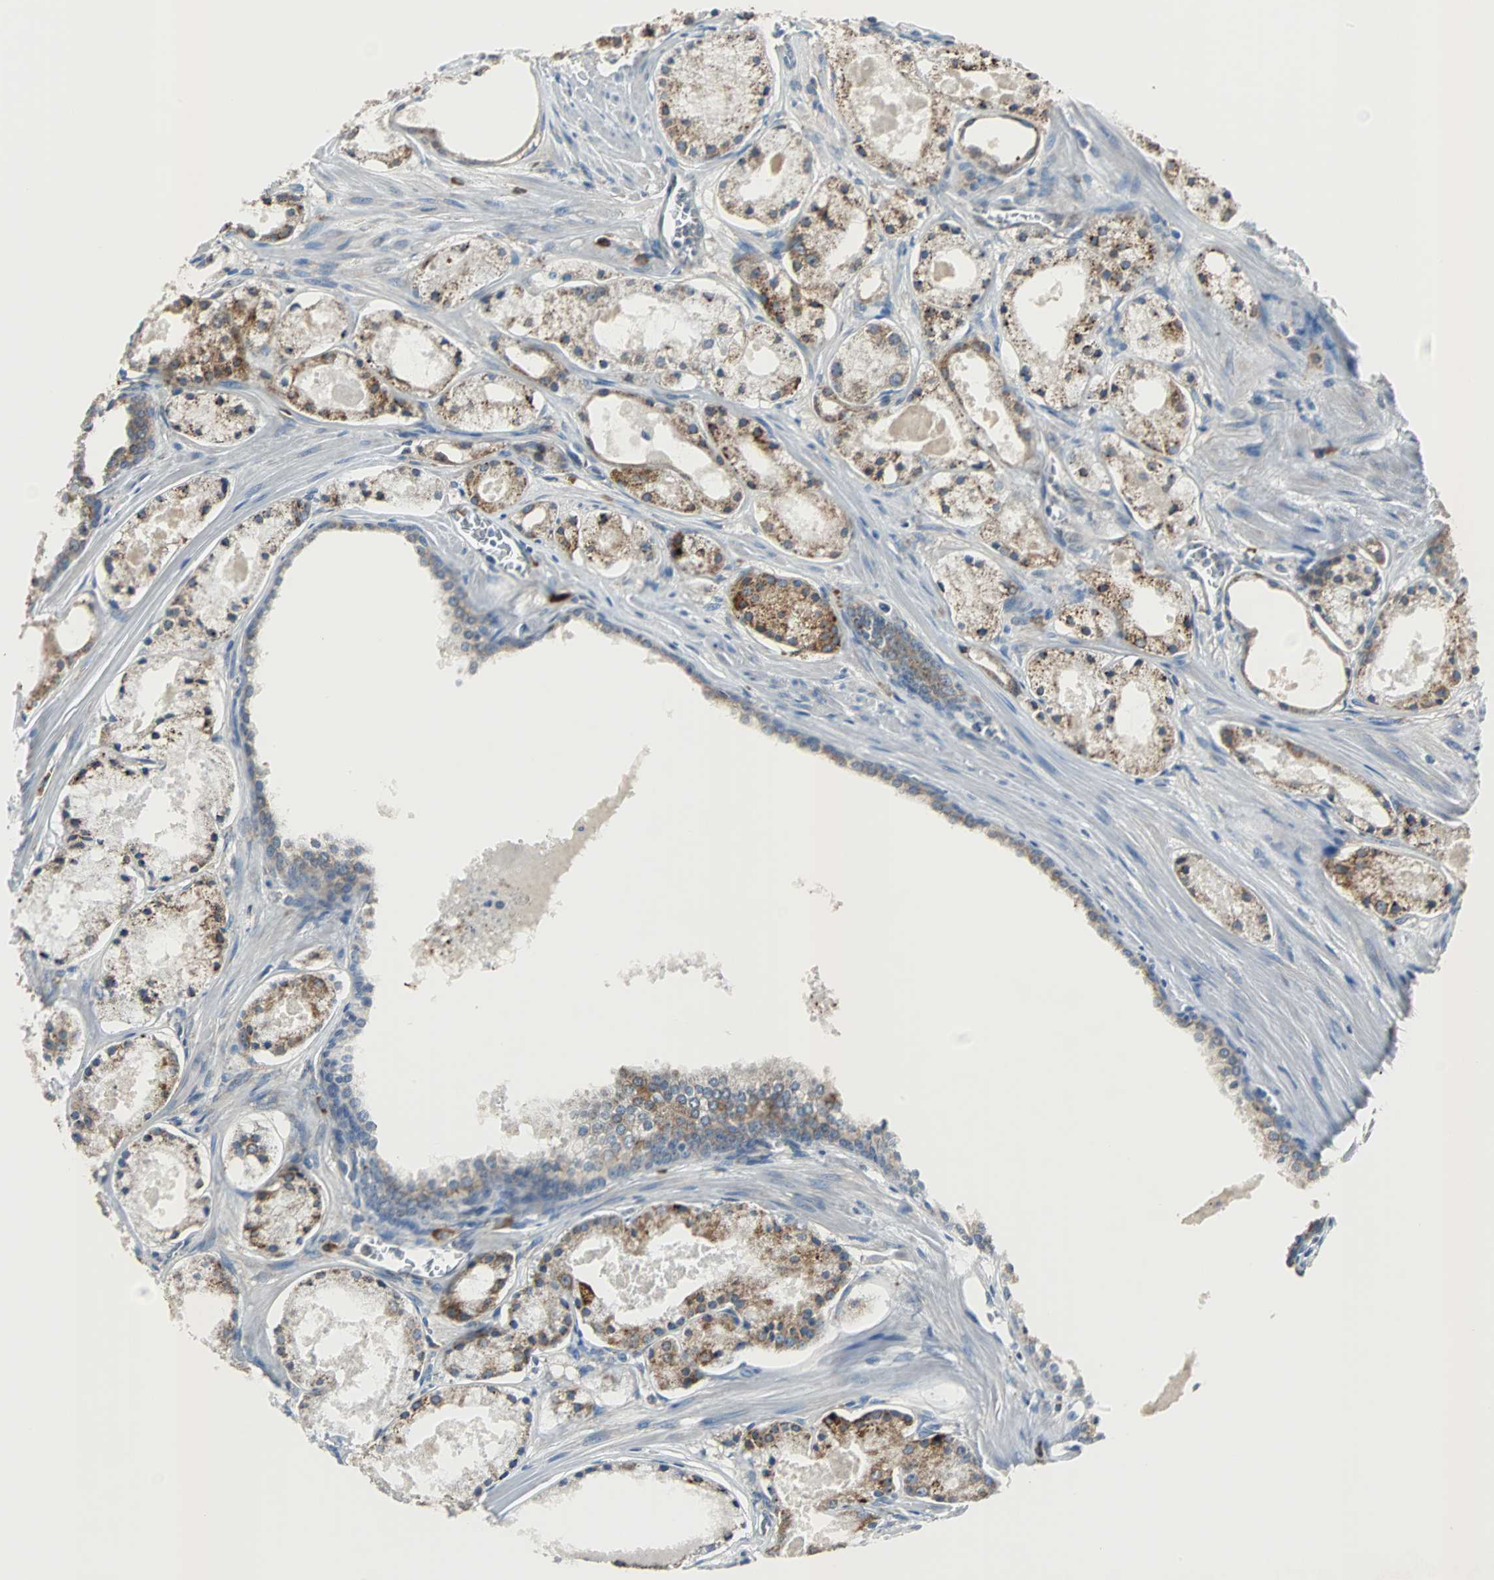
{"staining": {"intensity": "moderate", "quantity": "25%-75%", "location": "cytoplasmic/membranous"}, "tissue": "prostate cancer", "cell_type": "Tumor cells", "image_type": "cancer", "snomed": [{"axis": "morphology", "description": "Adenocarcinoma, Low grade"}, {"axis": "topography", "description": "Prostate"}], "caption": "Human adenocarcinoma (low-grade) (prostate) stained for a protein (brown) exhibits moderate cytoplasmic/membranous positive positivity in approximately 25%-75% of tumor cells.", "gene": "PDIA4", "patient": {"sex": "male", "age": 57}}